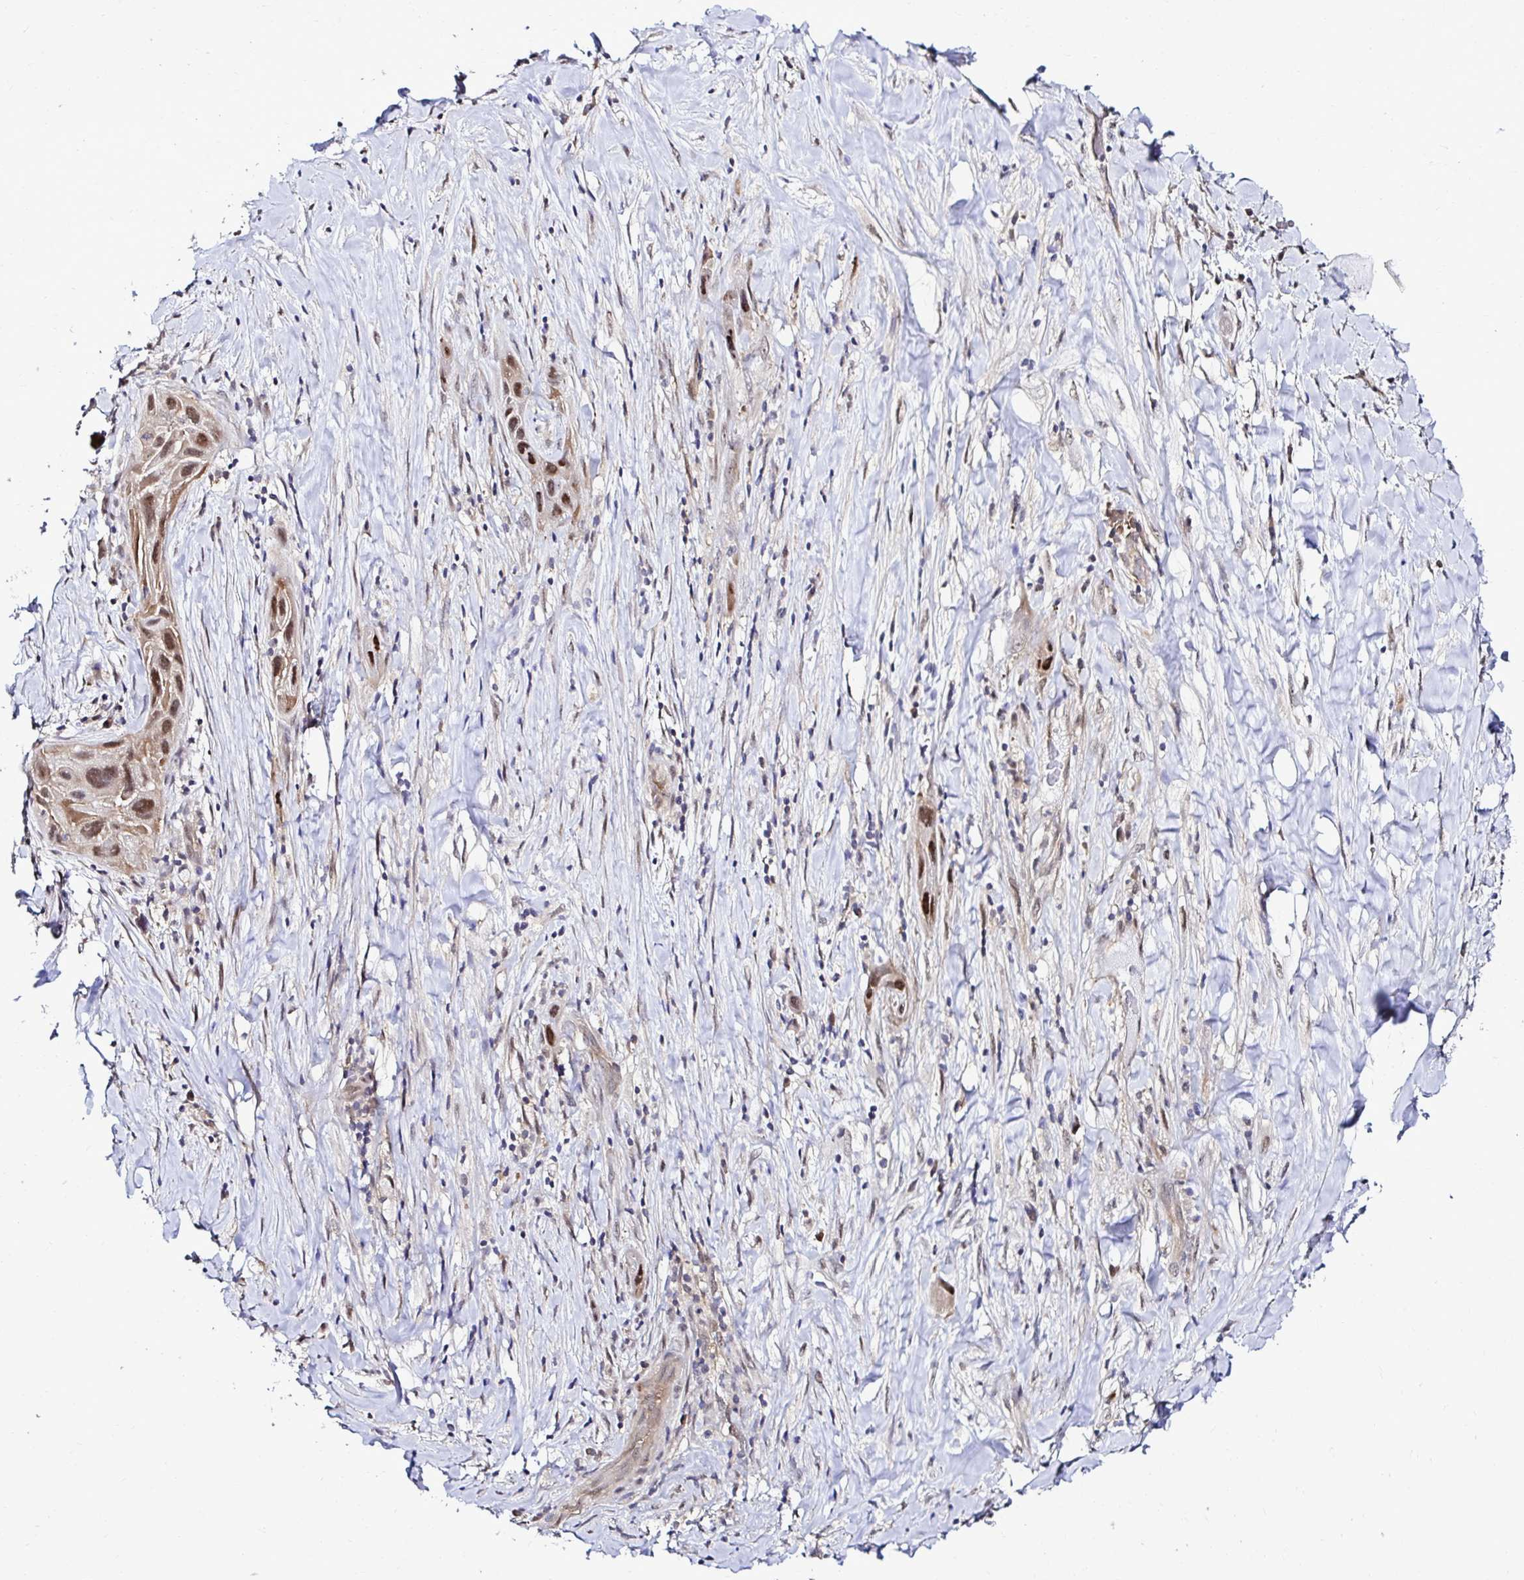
{"staining": {"intensity": "moderate", "quantity": ">75%", "location": "cytoplasmic/membranous,nuclear"}, "tissue": "lung cancer", "cell_type": "Tumor cells", "image_type": "cancer", "snomed": [{"axis": "morphology", "description": "Squamous cell carcinoma, NOS"}, {"axis": "topography", "description": "Lung"}], "caption": "Lung cancer (squamous cell carcinoma) was stained to show a protein in brown. There is medium levels of moderate cytoplasmic/membranous and nuclear positivity in approximately >75% of tumor cells.", "gene": "PSMD3", "patient": {"sex": "male", "age": 79}}